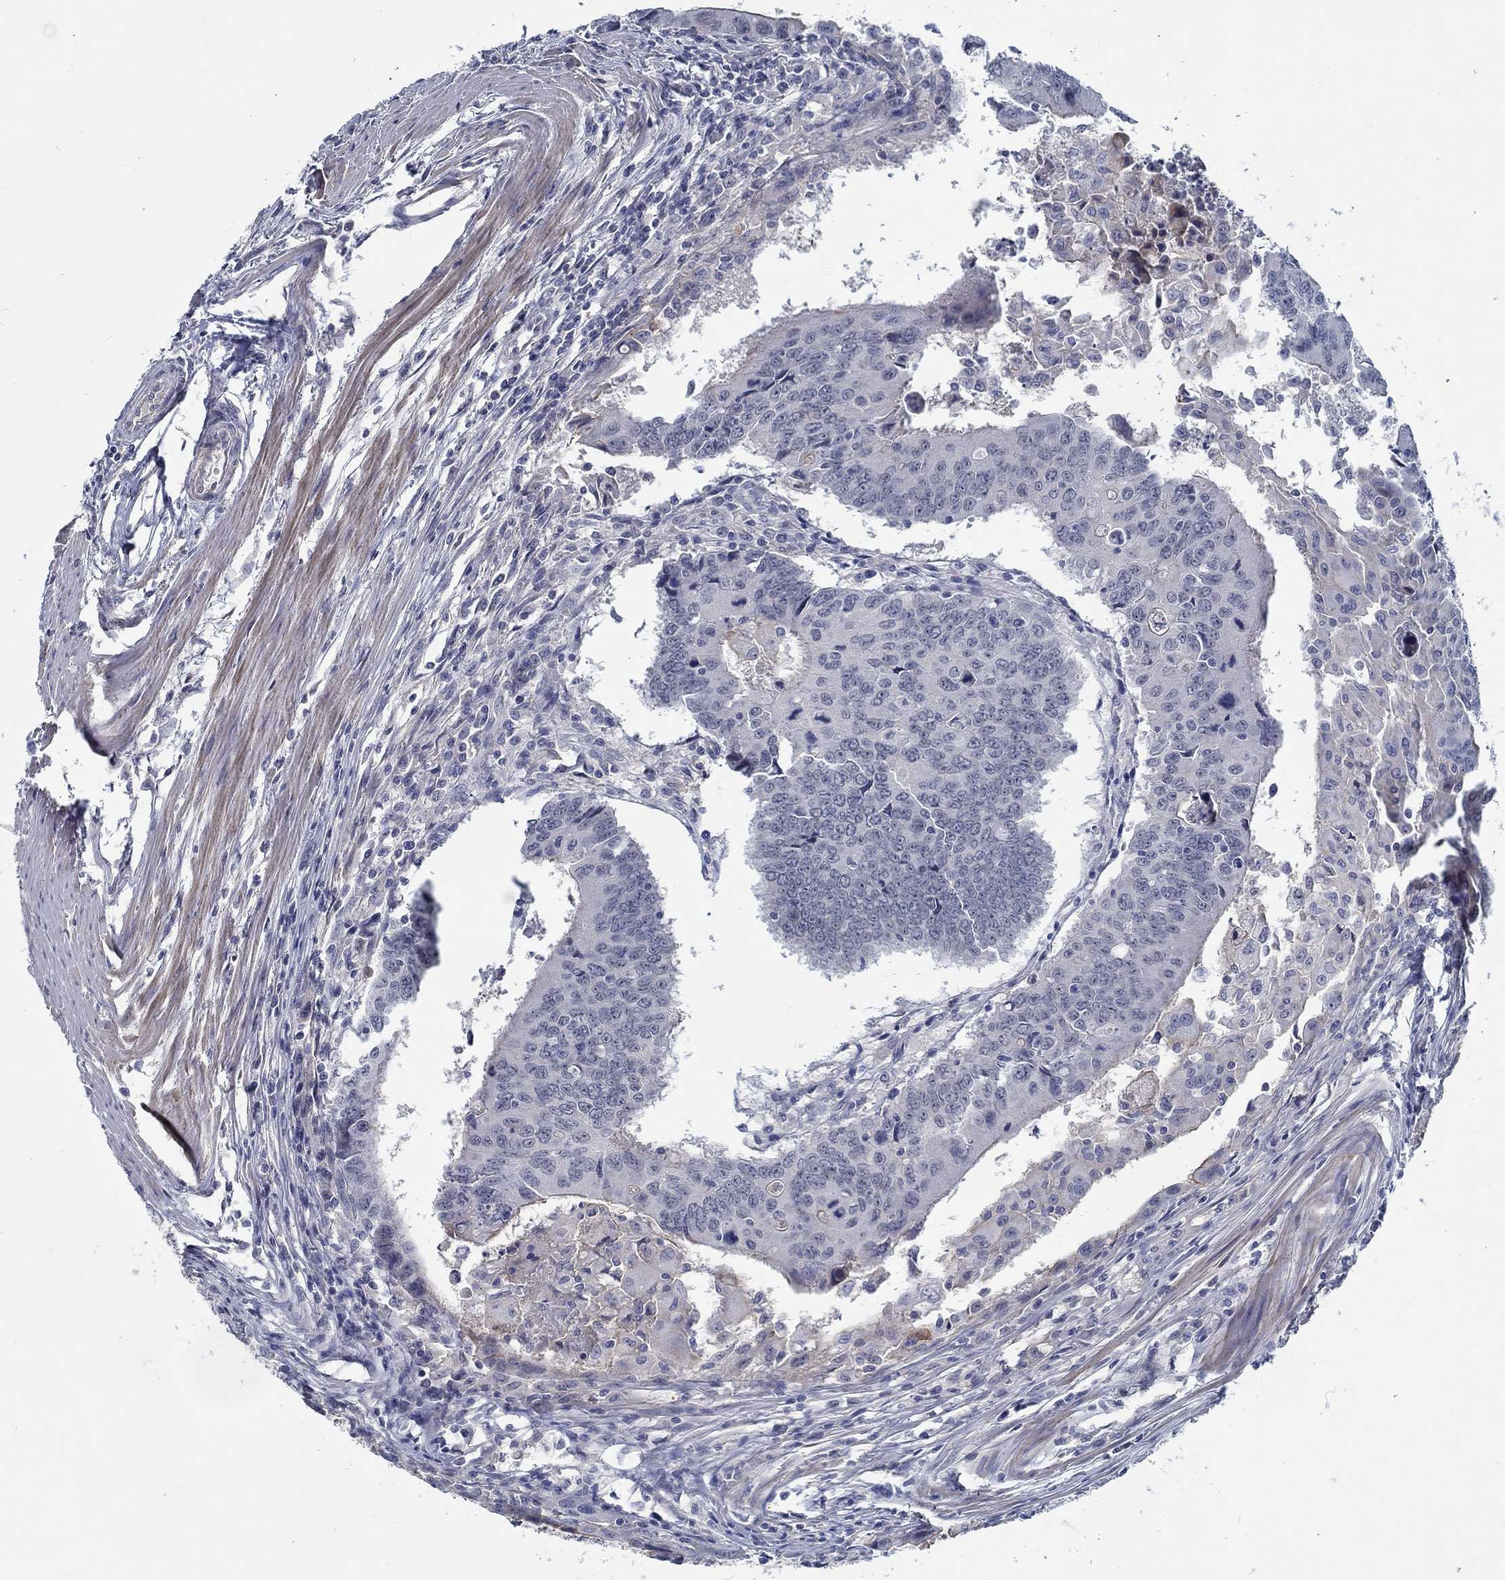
{"staining": {"intensity": "negative", "quantity": "none", "location": "none"}, "tissue": "colorectal cancer", "cell_type": "Tumor cells", "image_type": "cancer", "snomed": [{"axis": "morphology", "description": "Adenocarcinoma, NOS"}, {"axis": "topography", "description": "Rectum"}], "caption": "IHC image of neoplastic tissue: human colorectal adenocarcinoma stained with DAB (3,3'-diaminobenzidine) displays no significant protein staining in tumor cells.", "gene": "MYBPC1", "patient": {"sex": "male", "age": 67}}